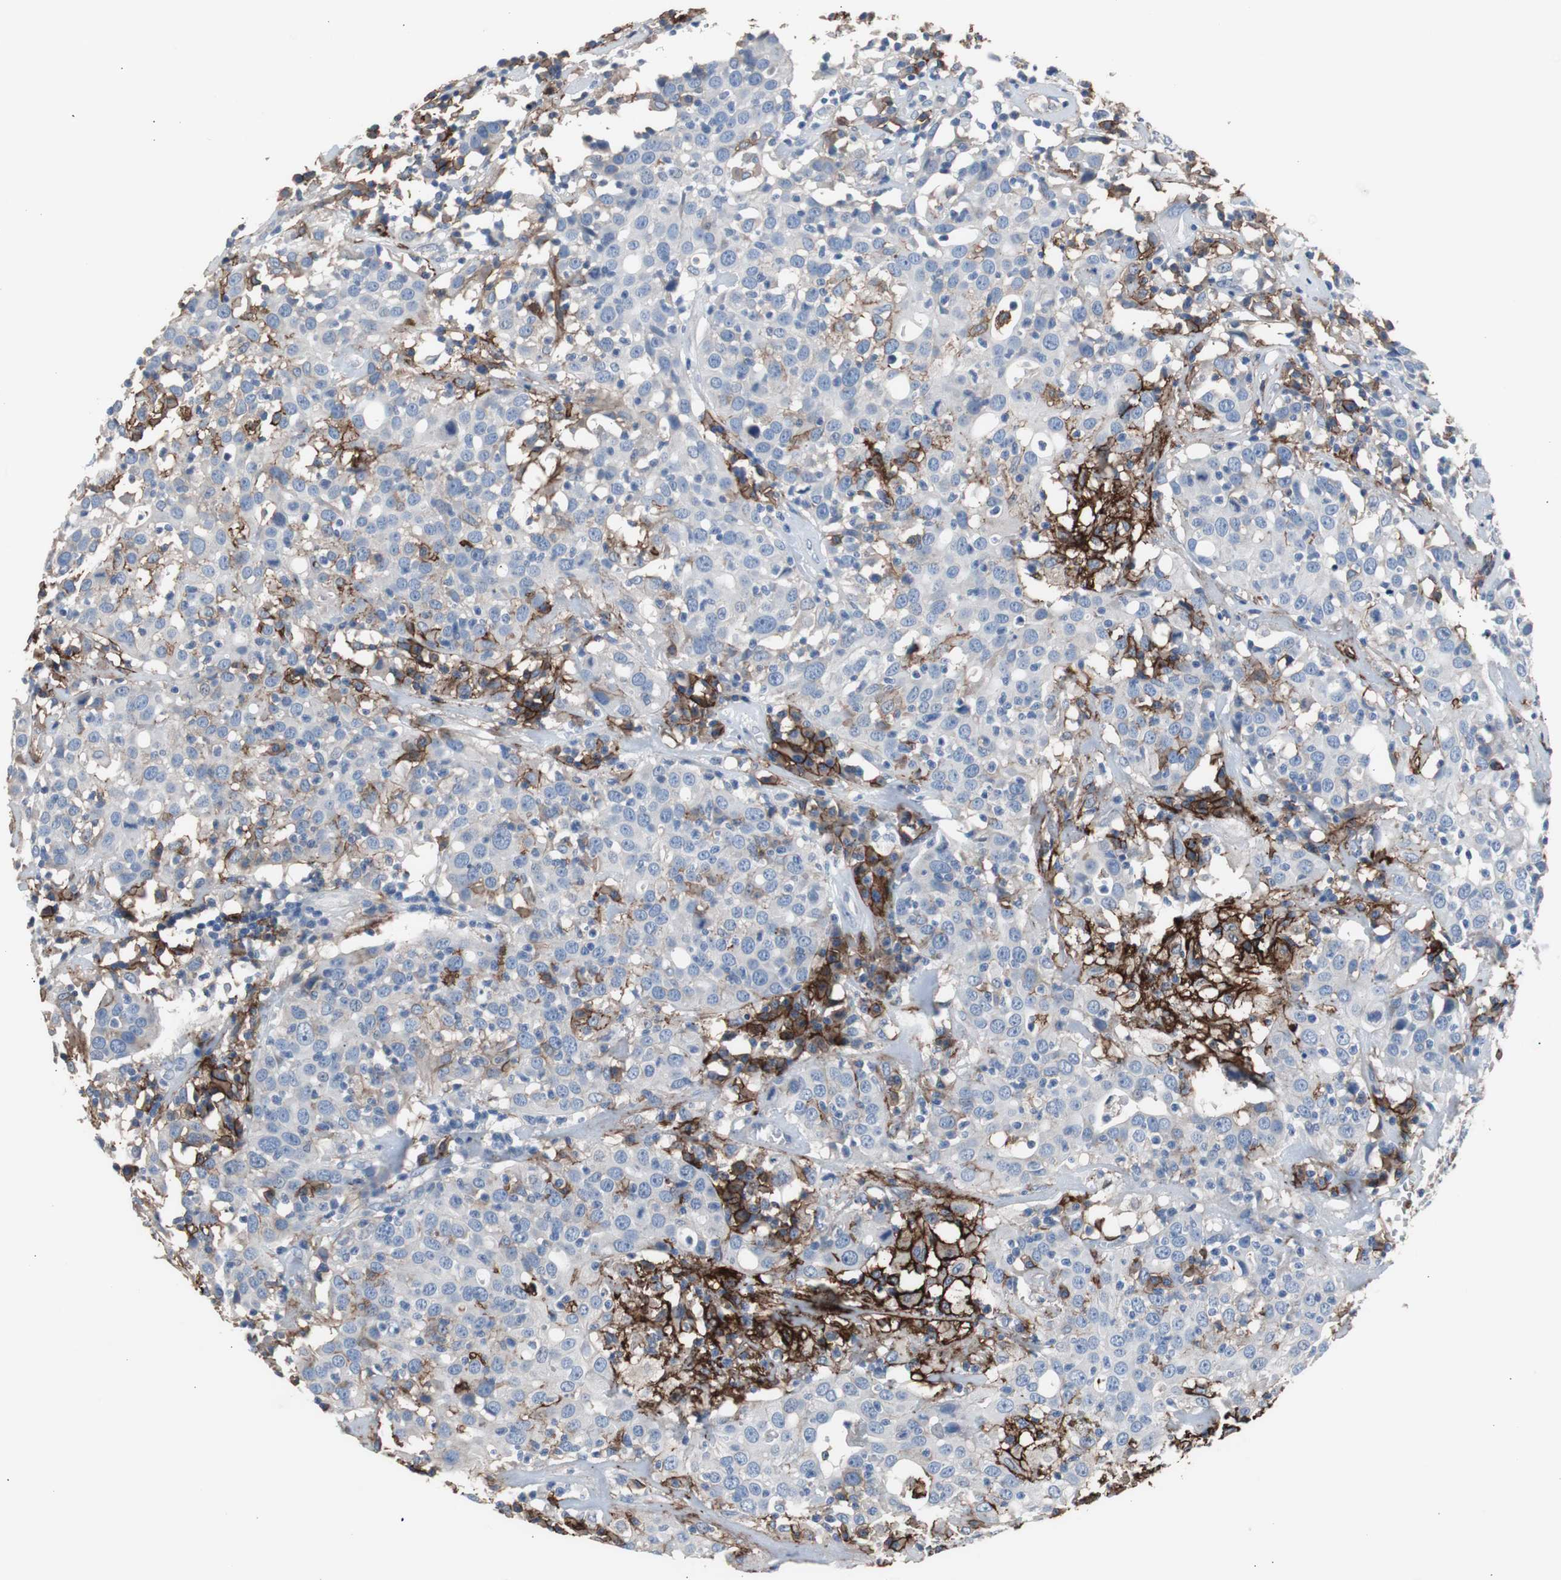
{"staining": {"intensity": "negative", "quantity": "none", "location": "none"}, "tissue": "head and neck cancer", "cell_type": "Tumor cells", "image_type": "cancer", "snomed": [{"axis": "morphology", "description": "Adenocarcinoma, NOS"}, {"axis": "topography", "description": "Salivary gland"}, {"axis": "topography", "description": "Head-Neck"}], "caption": "This is an IHC histopathology image of human head and neck cancer (adenocarcinoma). There is no positivity in tumor cells.", "gene": "FCGR2B", "patient": {"sex": "female", "age": 65}}